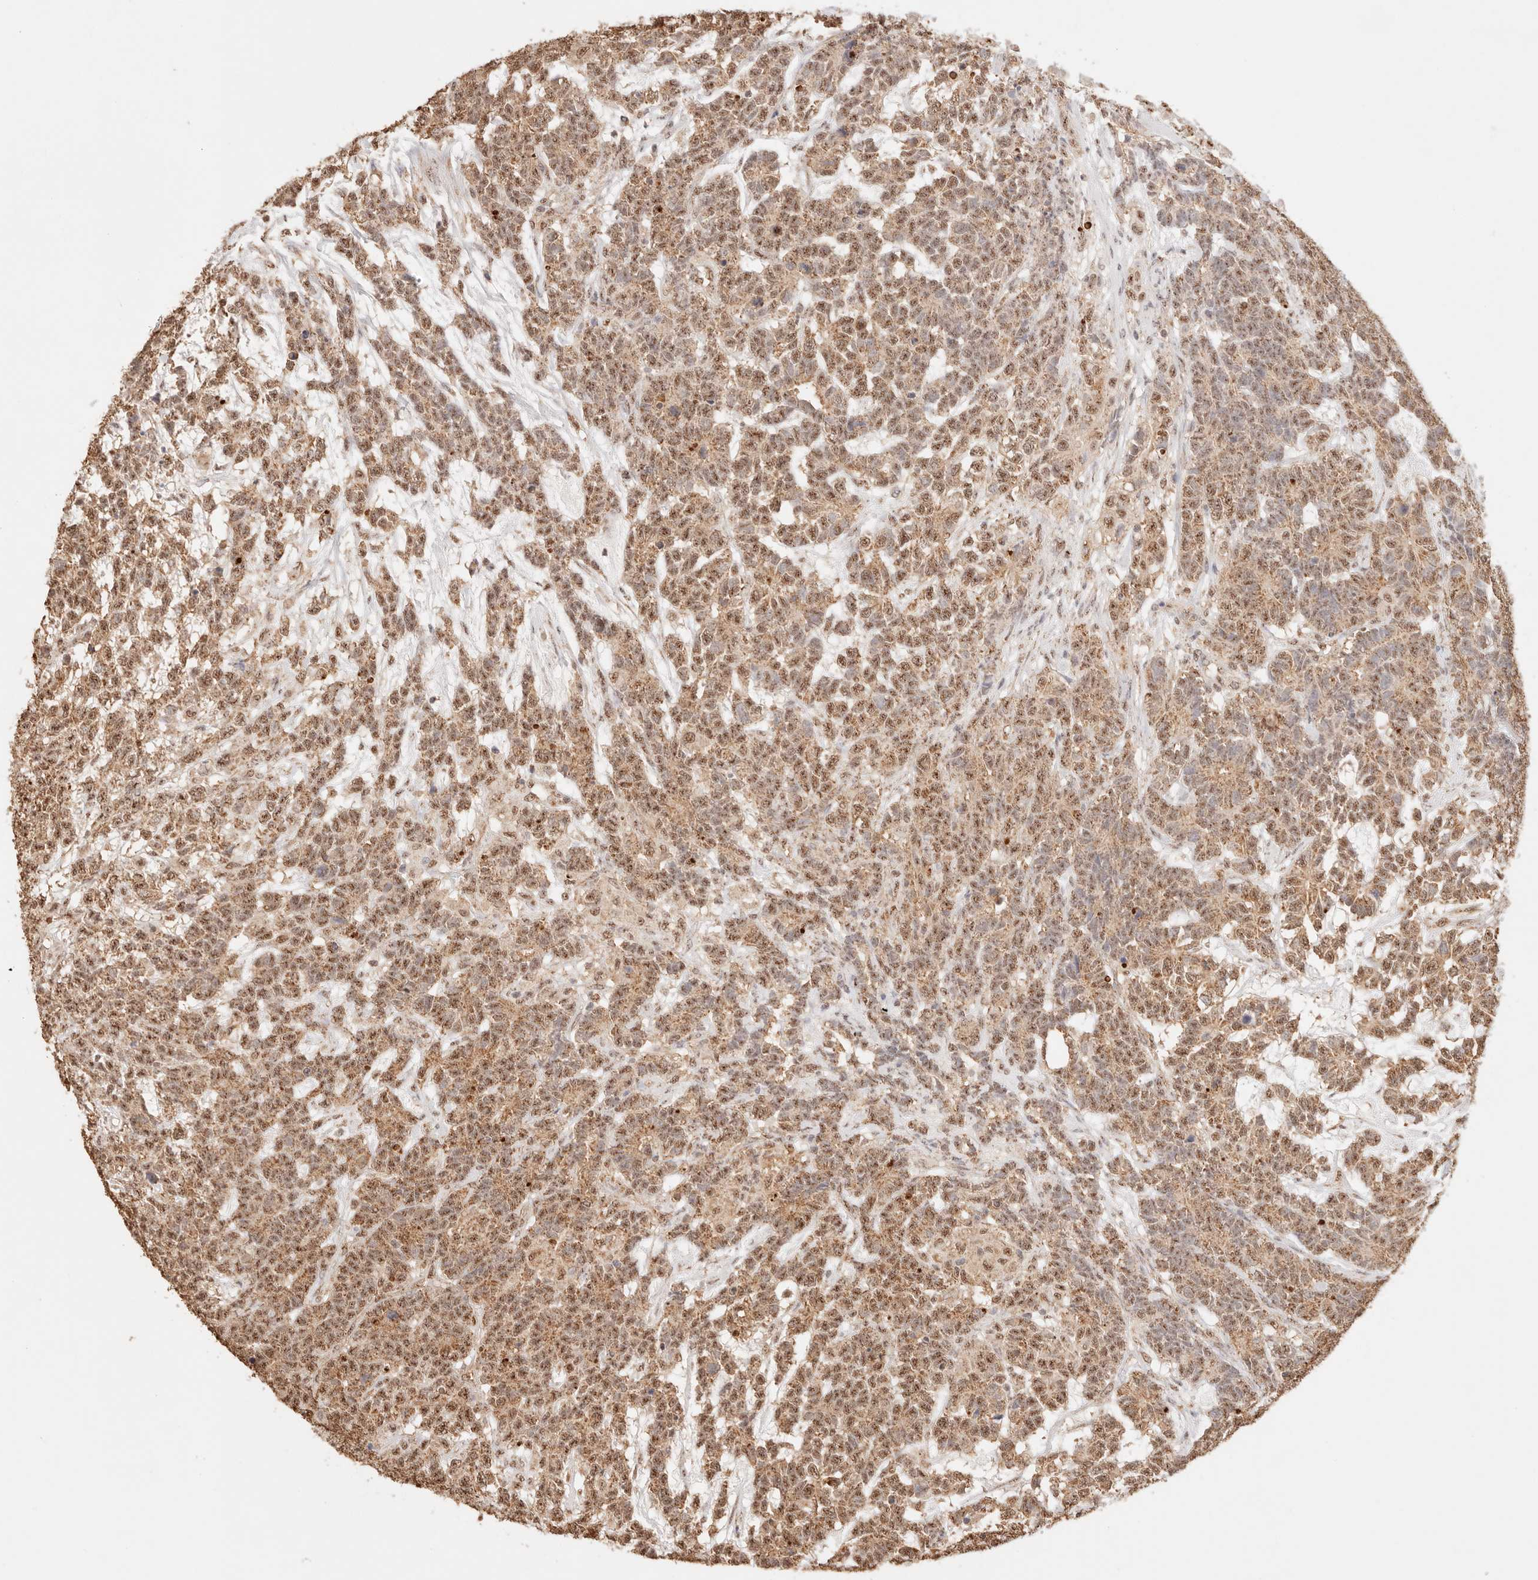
{"staining": {"intensity": "moderate", "quantity": ">75%", "location": "cytoplasmic/membranous,nuclear"}, "tissue": "testis cancer", "cell_type": "Tumor cells", "image_type": "cancer", "snomed": [{"axis": "morphology", "description": "Carcinoma, Embryonal, NOS"}, {"axis": "topography", "description": "Testis"}], "caption": "Brown immunohistochemical staining in human testis embryonal carcinoma reveals moderate cytoplasmic/membranous and nuclear positivity in approximately >75% of tumor cells. (IHC, brightfield microscopy, high magnification).", "gene": "IL1R2", "patient": {"sex": "male", "age": 26}}